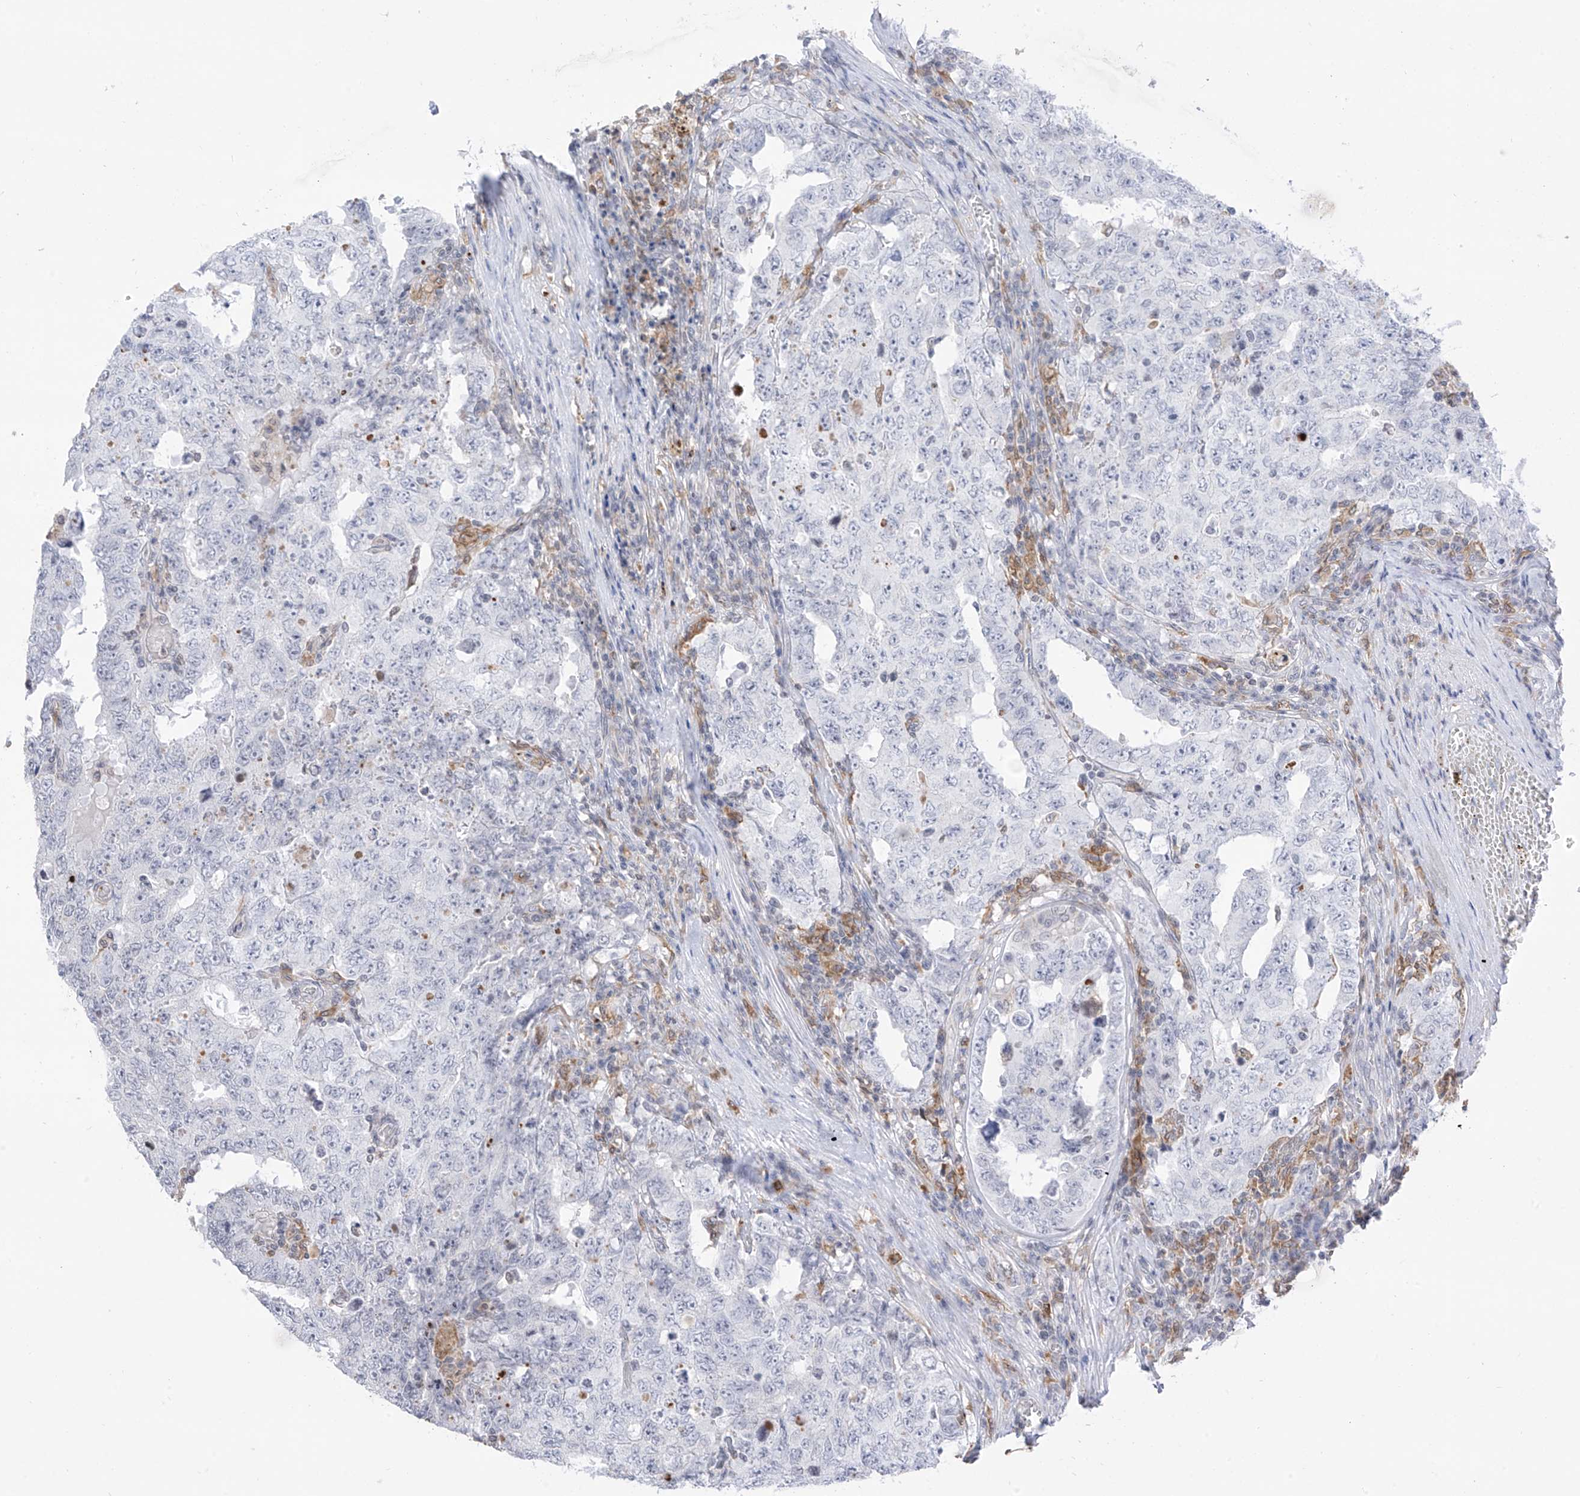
{"staining": {"intensity": "negative", "quantity": "none", "location": "none"}, "tissue": "testis cancer", "cell_type": "Tumor cells", "image_type": "cancer", "snomed": [{"axis": "morphology", "description": "Carcinoma, Embryonal, NOS"}, {"axis": "topography", "description": "Testis"}], "caption": "This micrograph is of testis cancer (embryonal carcinoma) stained with immunohistochemistry to label a protein in brown with the nuclei are counter-stained blue. There is no positivity in tumor cells.", "gene": "TBXAS1", "patient": {"sex": "male", "age": 26}}